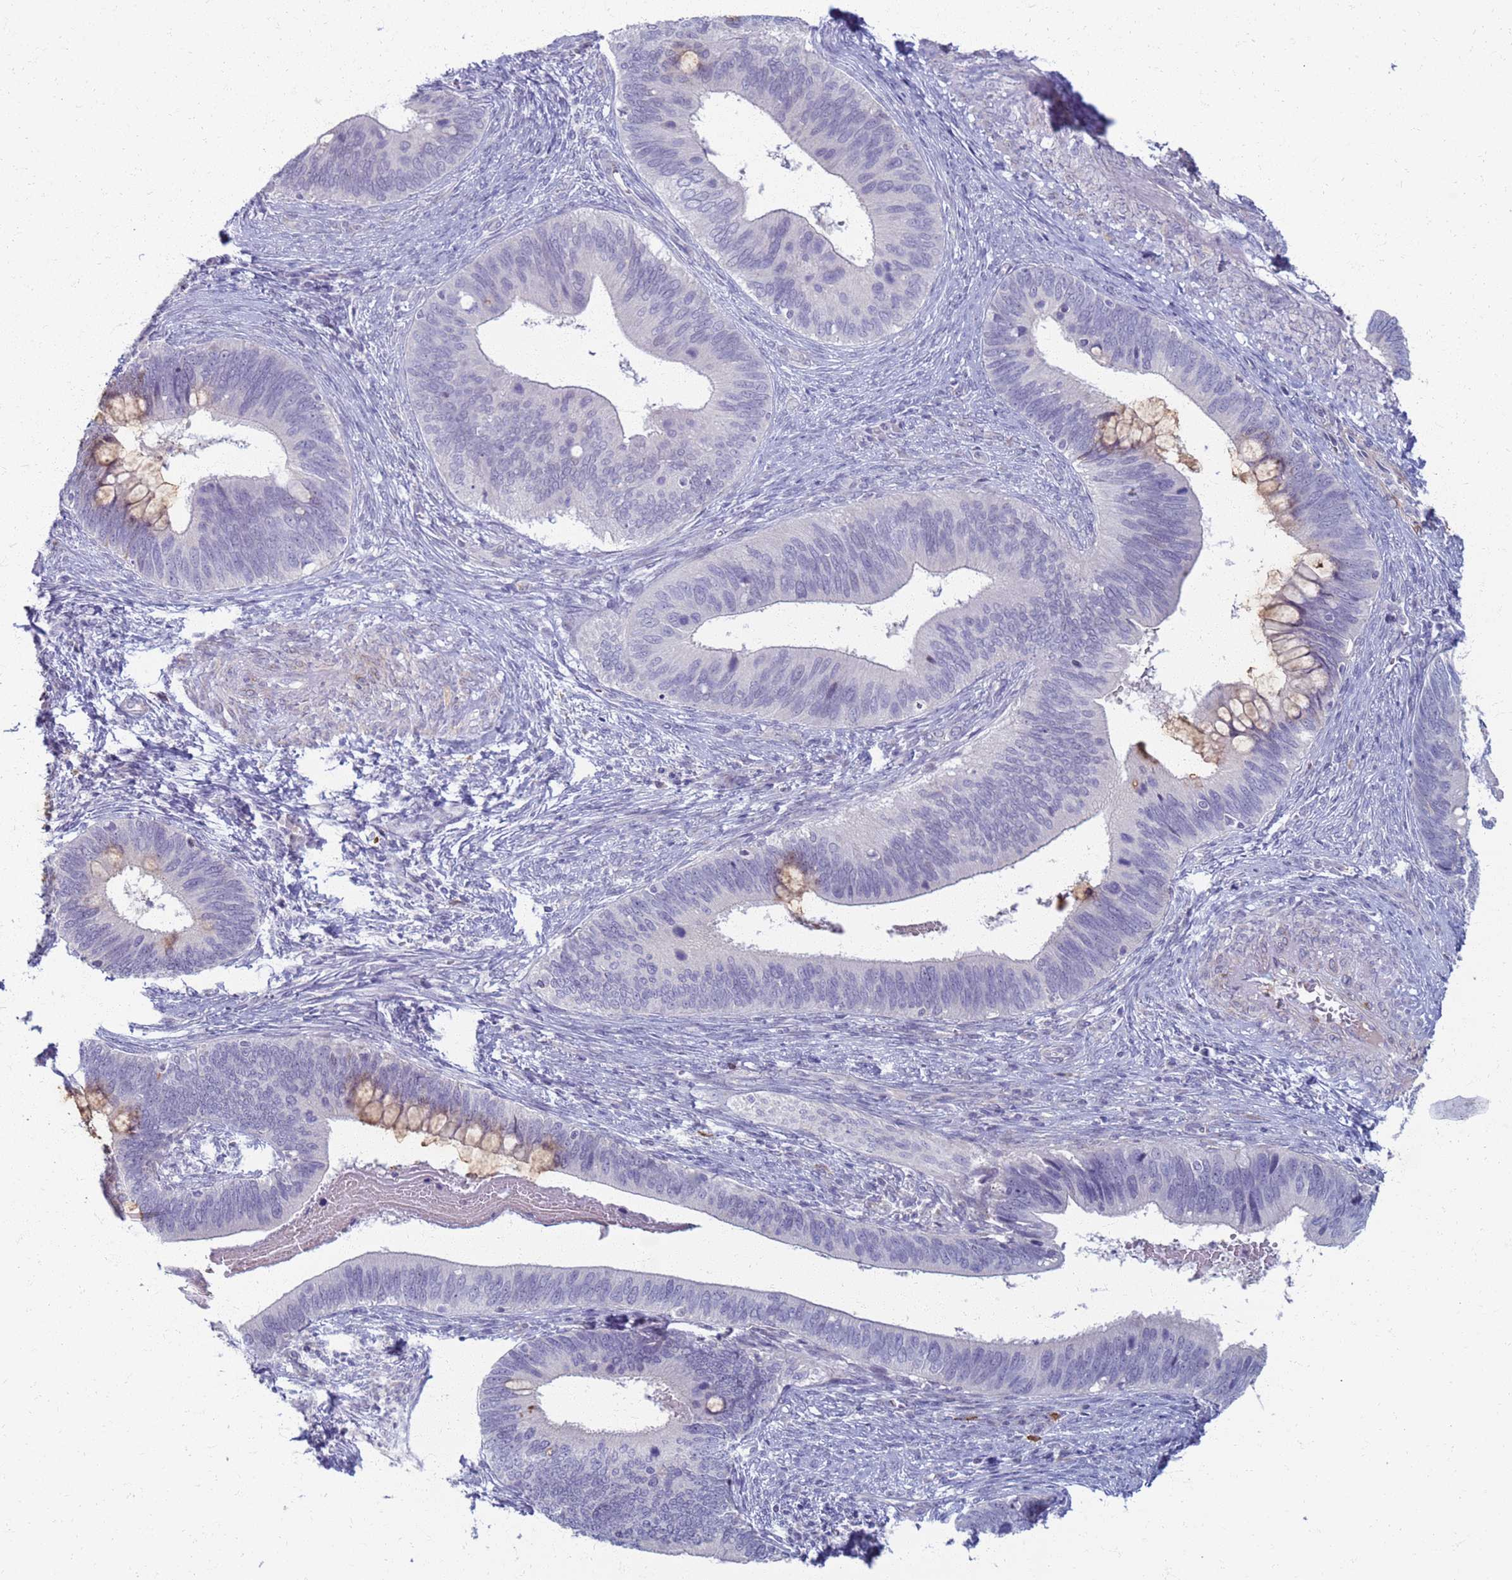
{"staining": {"intensity": "negative", "quantity": "none", "location": "none"}, "tissue": "cervical cancer", "cell_type": "Tumor cells", "image_type": "cancer", "snomed": [{"axis": "morphology", "description": "Adenocarcinoma, NOS"}, {"axis": "topography", "description": "Cervix"}], "caption": "Immunohistochemical staining of cervical adenocarcinoma shows no significant expression in tumor cells.", "gene": "CLCA2", "patient": {"sex": "female", "age": 42}}